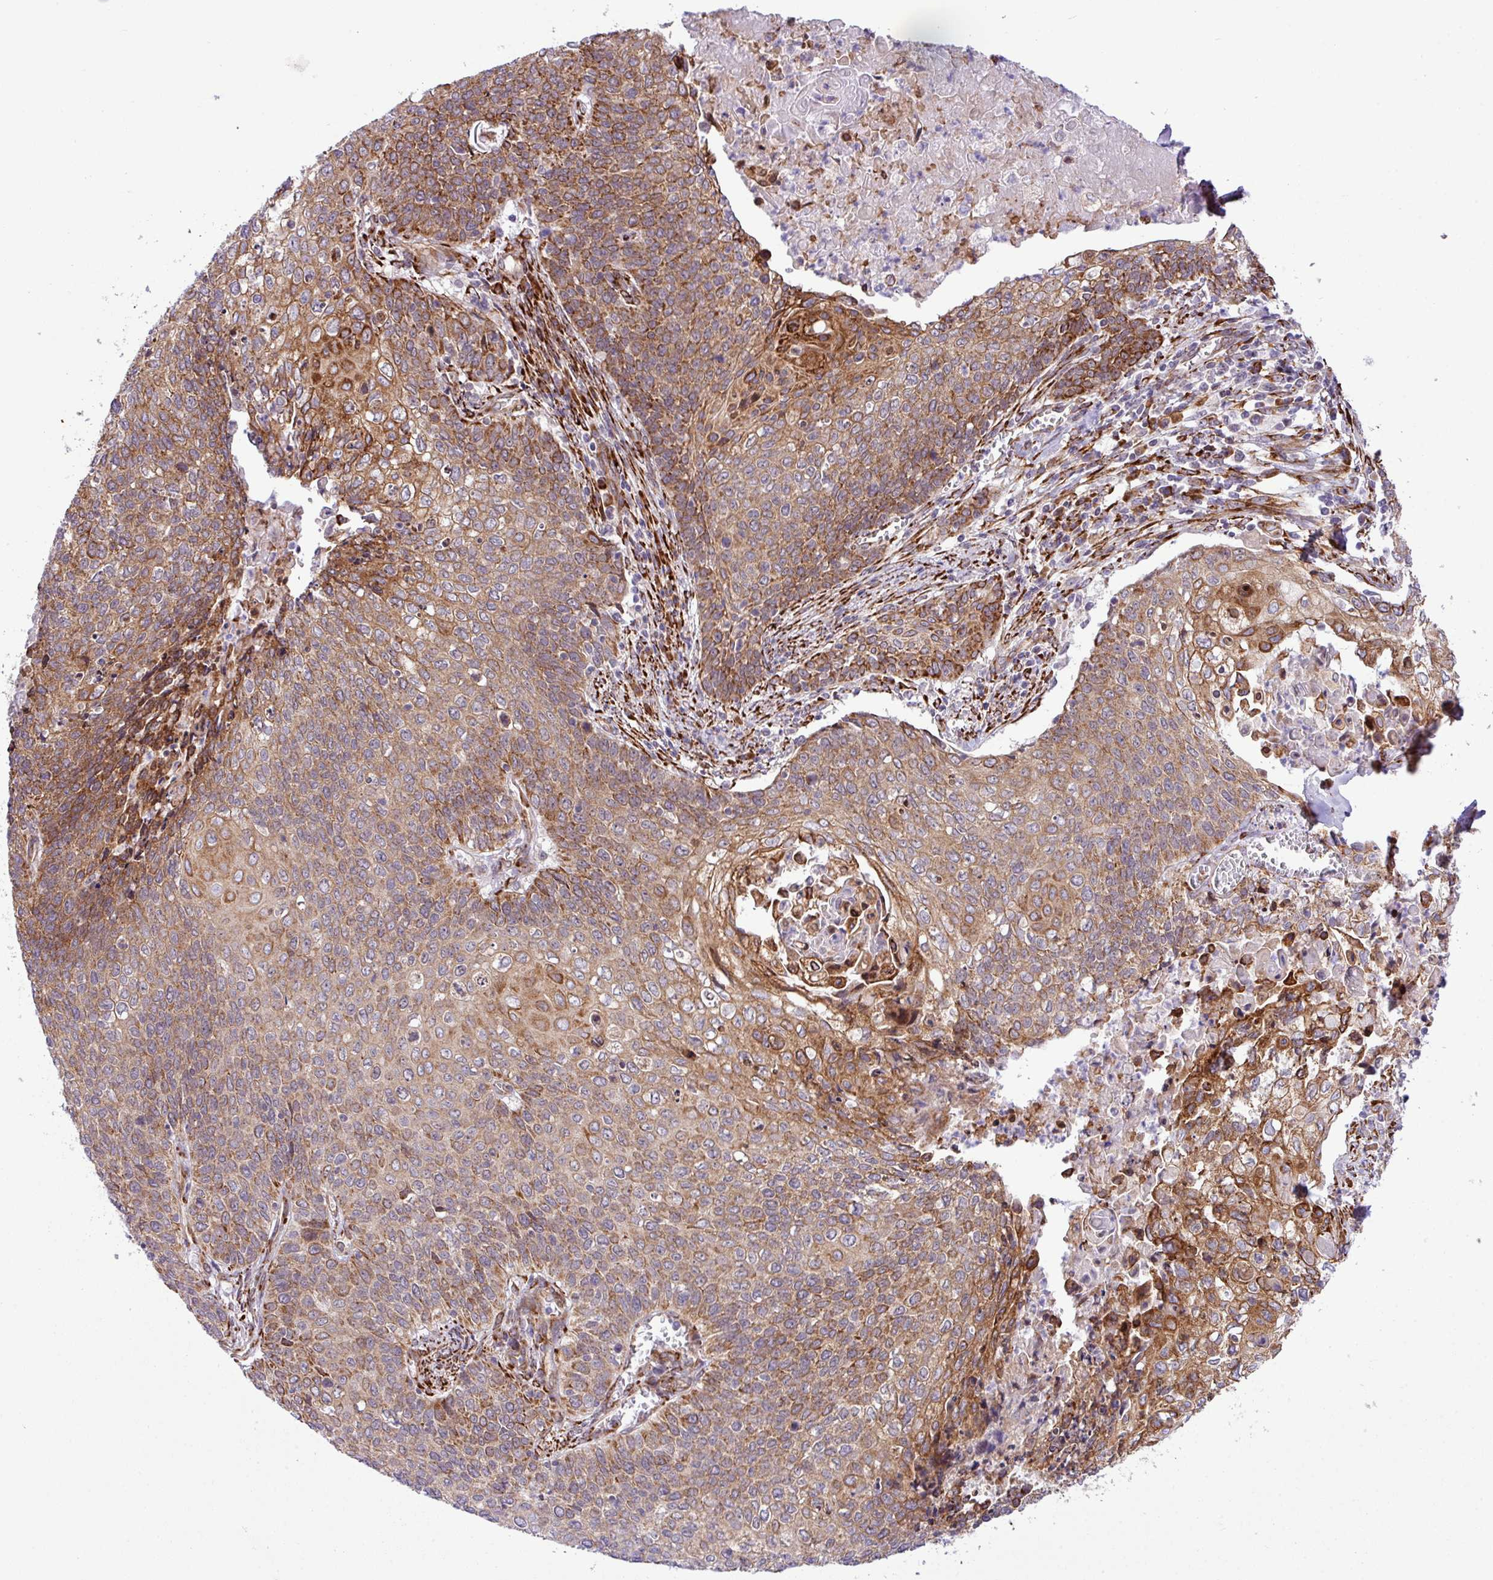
{"staining": {"intensity": "strong", "quantity": "25%-75%", "location": "cytoplasmic/membranous"}, "tissue": "cervical cancer", "cell_type": "Tumor cells", "image_type": "cancer", "snomed": [{"axis": "morphology", "description": "Squamous cell carcinoma, NOS"}, {"axis": "topography", "description": "Cervix"}], "caption": "Immunohistochemistry staining of cervical cancer, which shows high levels of strong cytoplasmic/membranous positivity in approximately 25%-75% of tumor cells indicating strong cytoplasmic/membranous protein staining. The staining was performed using DAB (brown) for protein detection and nuclei were counterstained in hematoxylin (blue).", "gene": "CFAP97", "patient": {"sex": "female", "age": 39}}